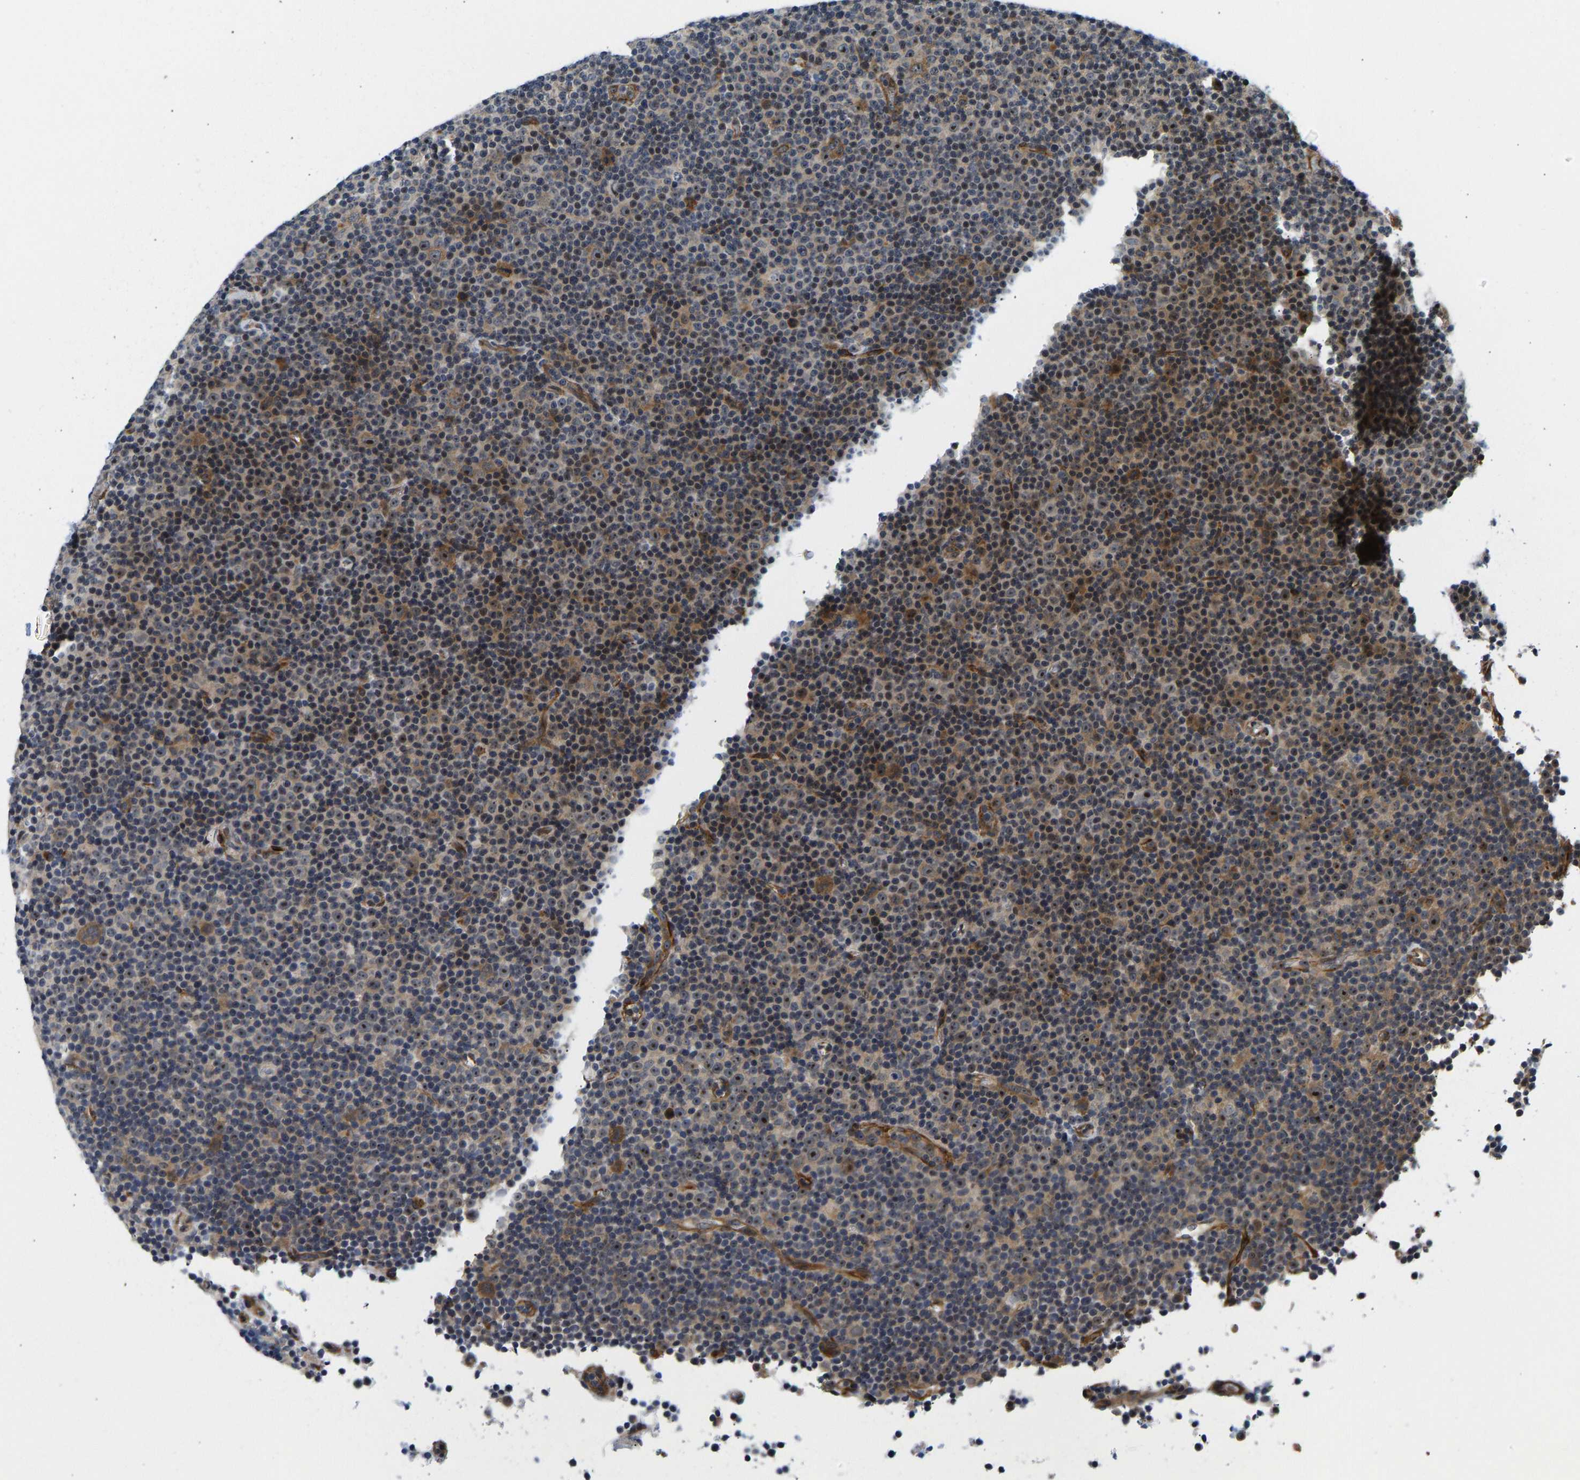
{"staining": {"intensity": "moderate", "quantity": "25%-75%", "location": "cytoplasmic/membranous,nuclear"}, "tissue": "lymphoma", "cell_type": "Tumor cells", "image_type": "cancer", "snomed": [{"axis": "morphology", "description": "Malignant lymphoma, non-Hodgkin's type, Low grade"}, {"axis": "topography", "description": "Lymph node"}], "caption": "Tumor cells exhibit moderate cytoplasmic/membranous and nuclear positivity in approximately 25%-75% of cells in malignant lymphoma, non-Hodgkin's type (low-grade).", "gene": "RESF1", "patient": {"sex": "female", "age": 67}}